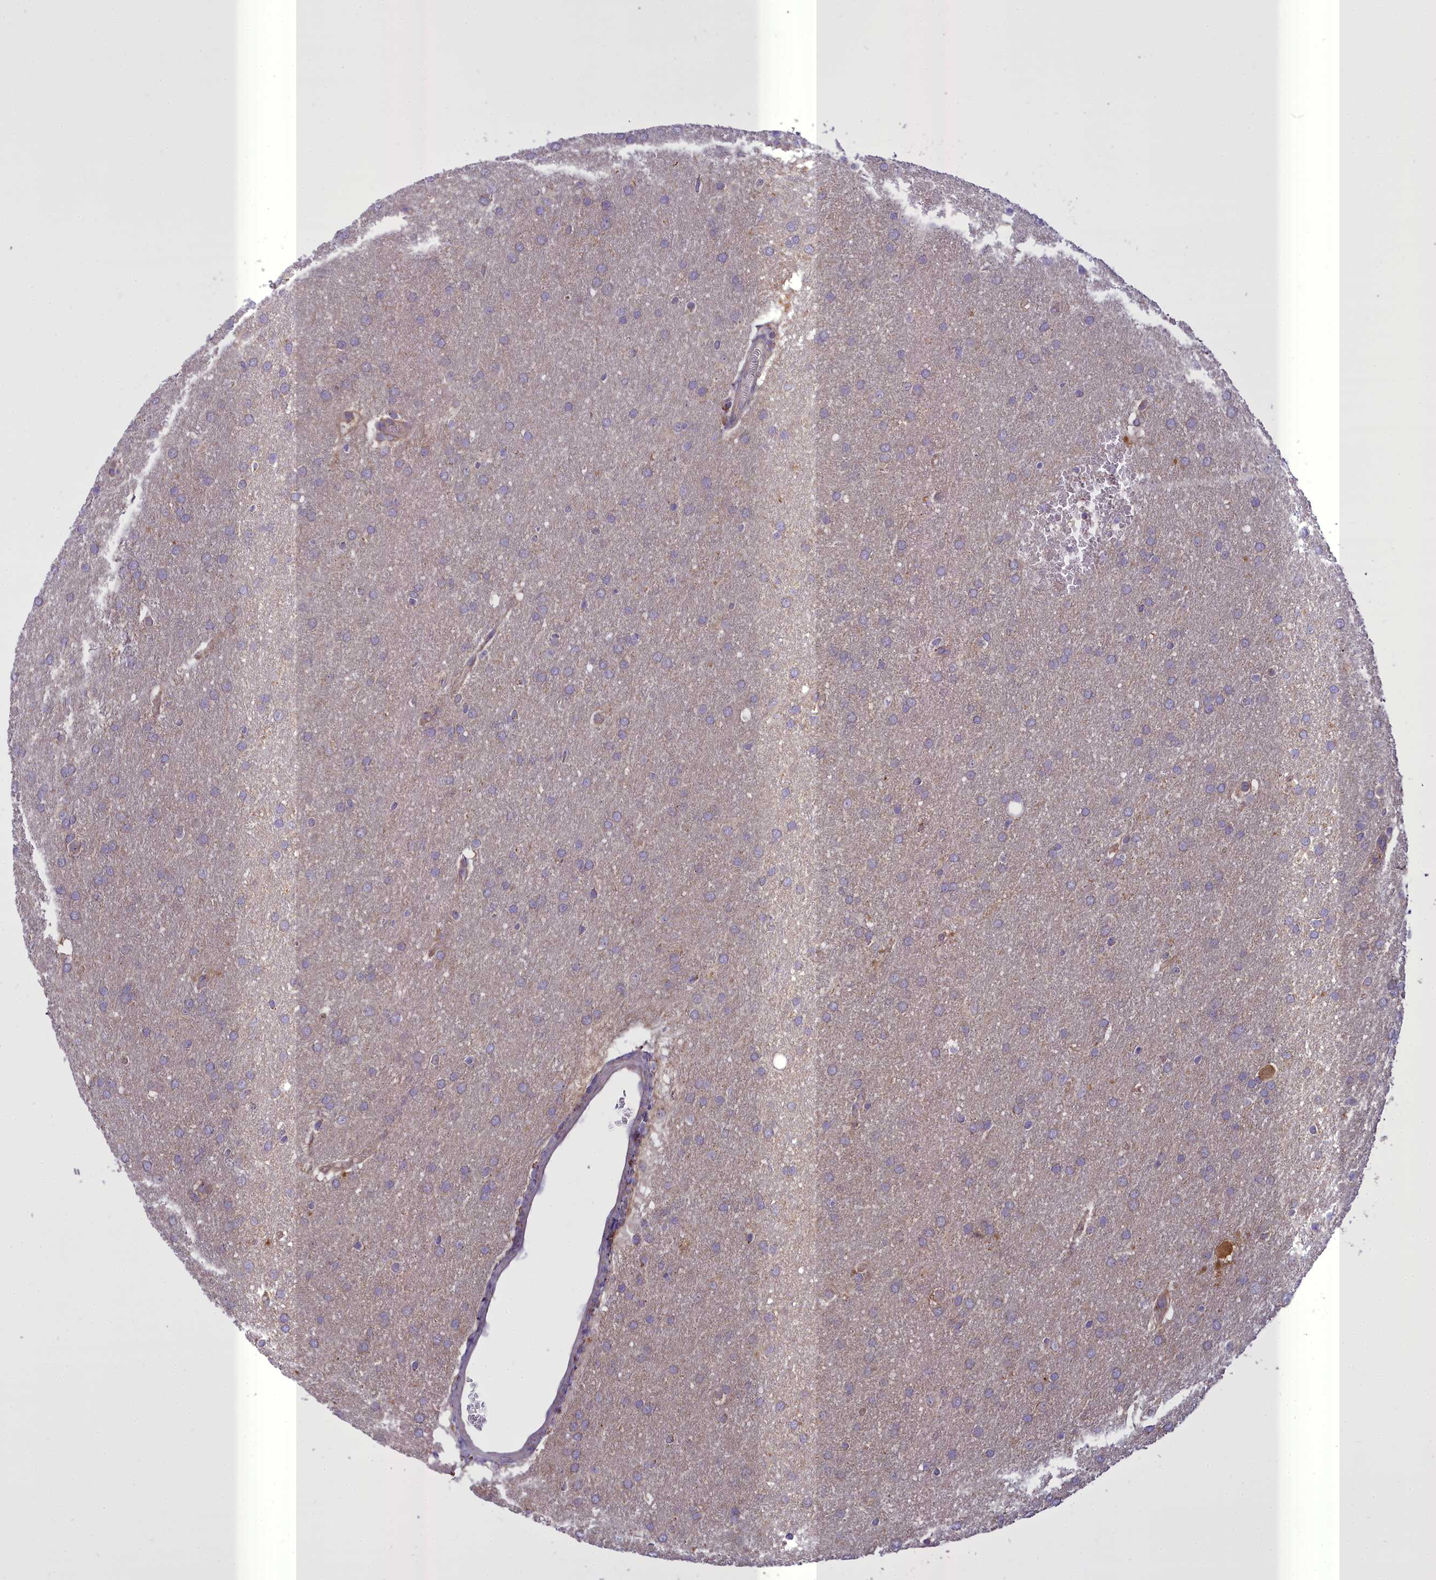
{"staining": {"intensity": "negative", "quantity": "none", "location": "none"}, "tissue": "glioma", "cell_type": "Tumor cells", "image_type": "cancer", "snomed": [{"axis": "morphology", "description": "Glioma, malignant, Low grade"}, {"axis": "topography", "description": "Brain"}], "caption": "Immunohistochemical staining of glioma demonstrates no significant expression in tumor cells.", "gene": "TBC1D24", "patient": {"sex": "female", "age": 32}}